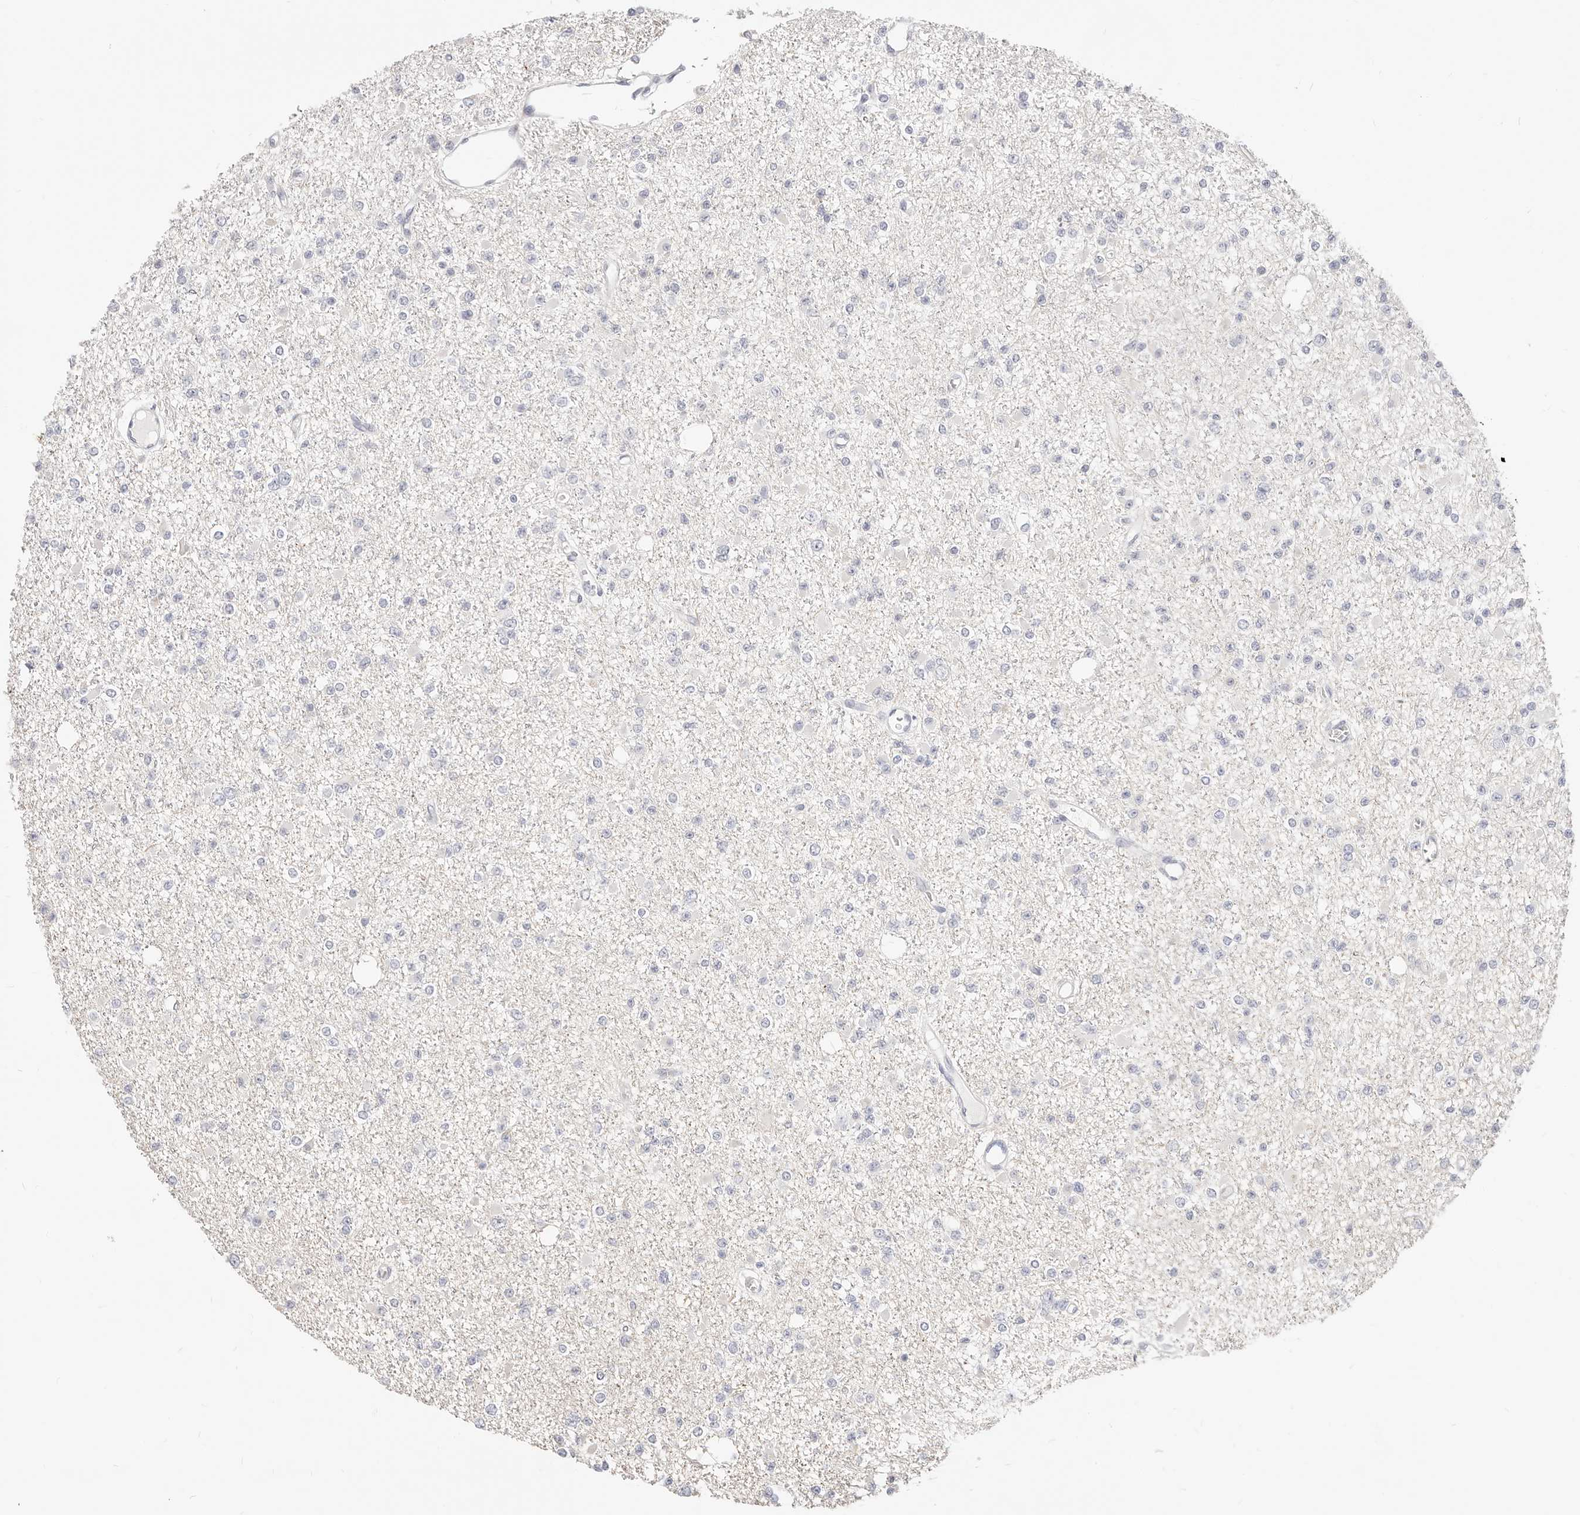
{"staining": {"intensity": "negative", "quantity": "none", "location": "none"}, "tissue": "glioma", "cell_type": "Tumor cells", "image_type": "cancer", "snomed": [{"axis": "morphology", "description": "Glioma, malignant, Low grade"}, {"axis": "topography", "description": "Brain"}], "caption": "IHC photomicrograph of neoplastic tissue: glioma stained with DAB (3,3'-diaminobenzidine) exhibits no significant protein staining in tumor cells. (DAB immunohistochemistry, high magnification).", "gene": "DTNBP1", "patient": {"sex": "female", "age": 22}}